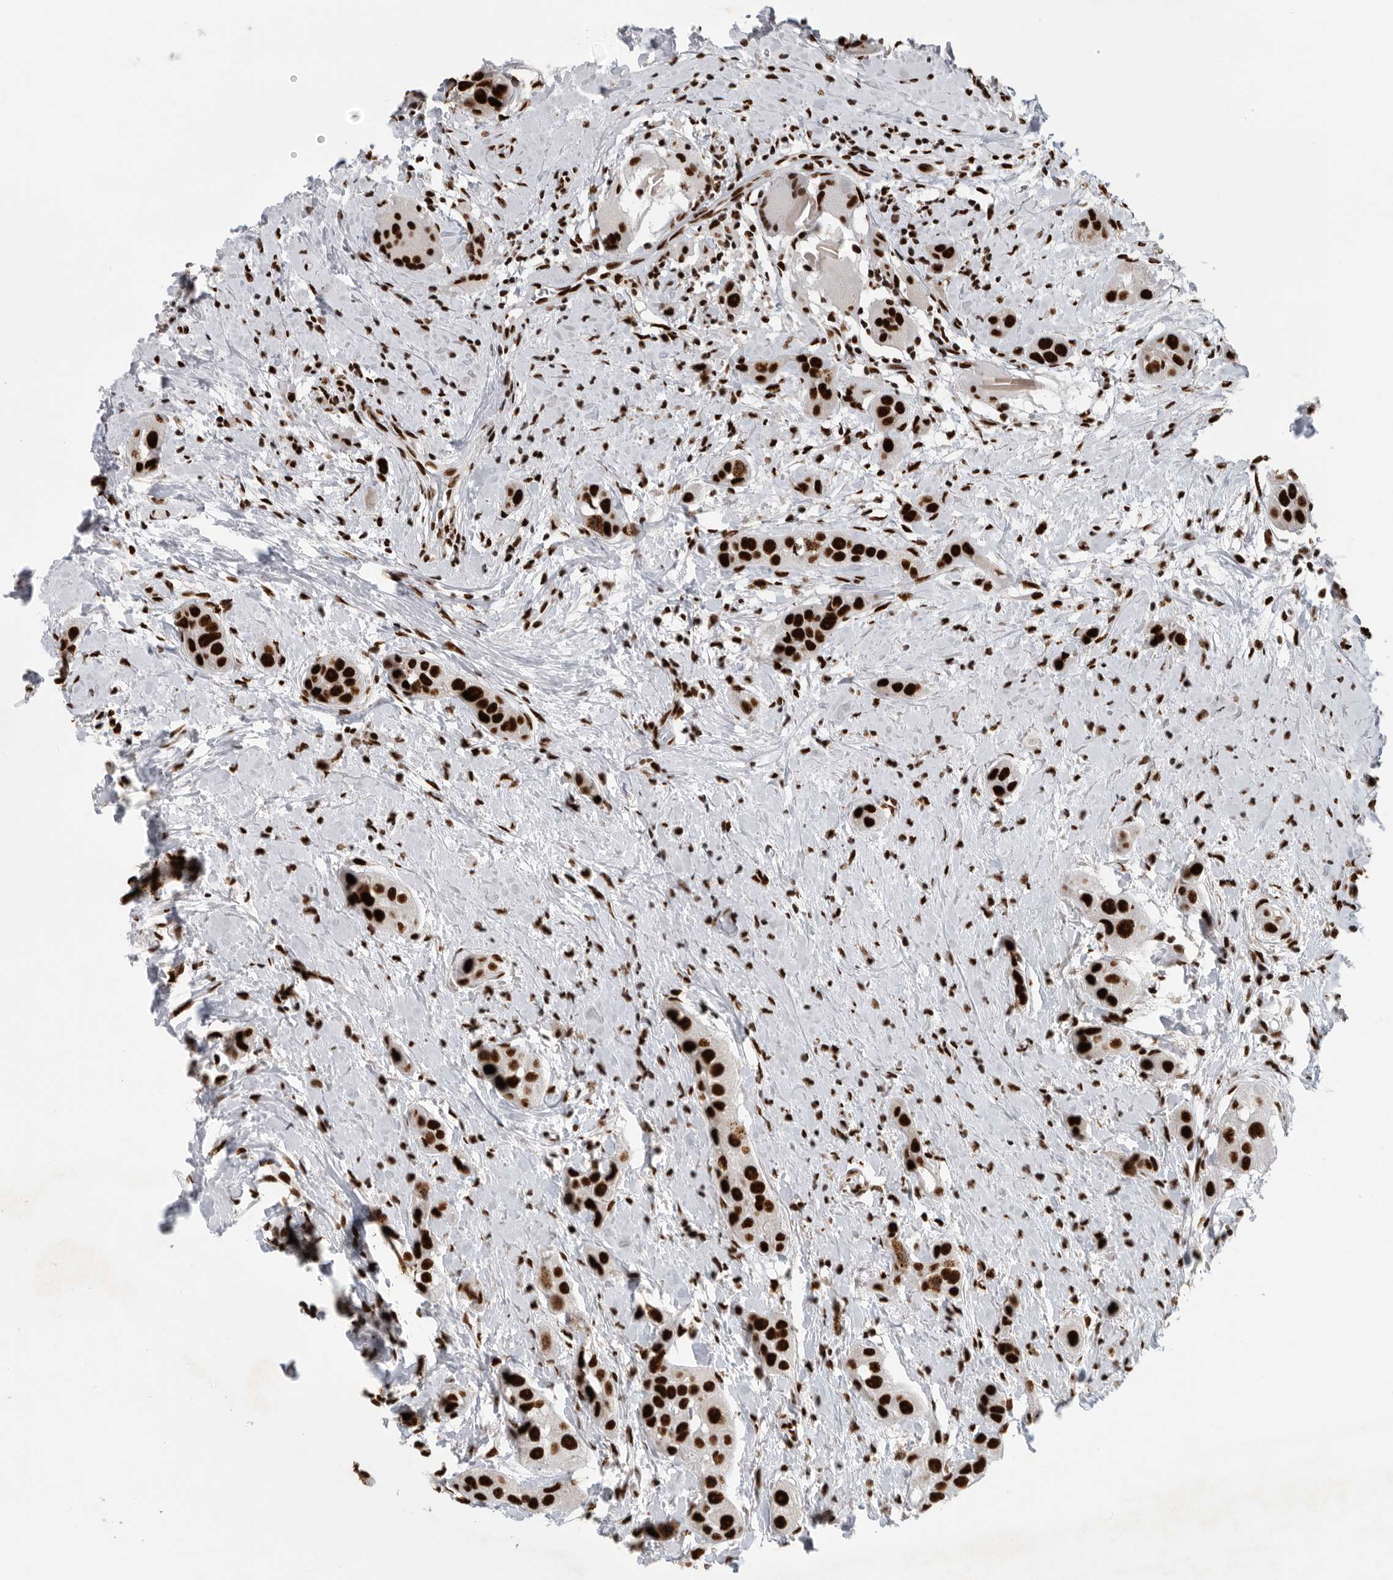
{"staining": {"intensity": "strong", "quantity": ">75%", "location": "nuclear"}, "tissue": "head and neck cancer", "cell_type": "Tumor cells", "image_type": "cancer", "snomed": [{"axis": "morphology", "description": "Normal tissue, NOS"}, {"axis": "morphology", "description": "Squamous cell carcinoma, NOS"}, {"axis": "topography", "description": "Skeletal muscle"}, {"axis": "topography", "description": "Head-Neck"}], "caption": "Human head and neck squamous cell carcinoma stained for a protein (brown) reveals strong nuclear positive staining in about >75% of tumor cells.", "gene": "BCLAF1", "patient": {"sex": "male", "age": 51}}